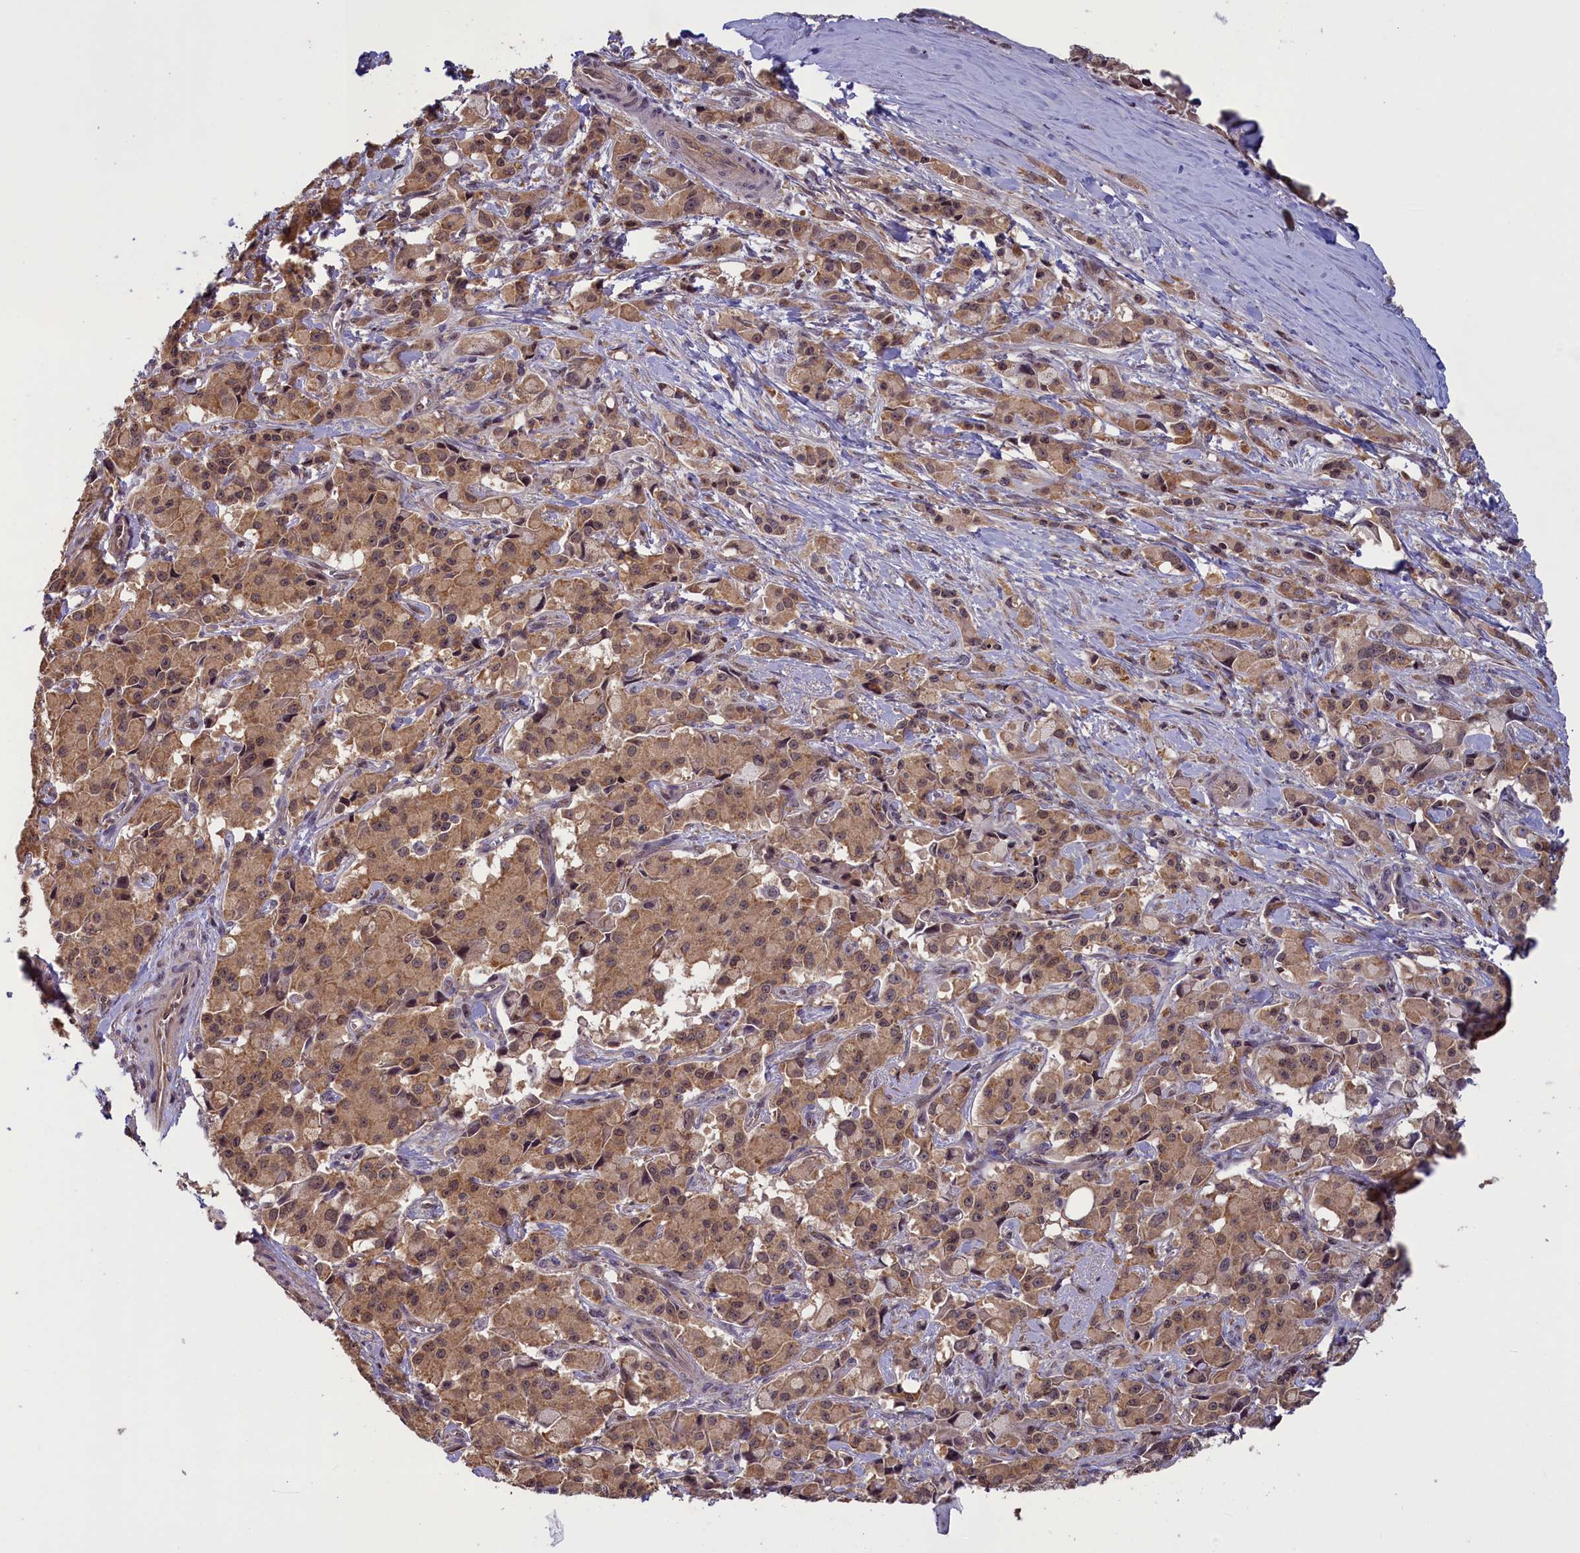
{"staining": {"intensity": "moderate", "quantity": ">75%", "location": "cytoplasmic/membranous"}, "tissue": "pancreatic cancer", "cell_type": "Tumor cells", "image_type": "cancer", "snomed": [{"axis": "morphology", "description": "Adenocarcinoma, NOS"}, {"axis": "topography", "description": "Pancreas"}], "caption": "Tumor cells display moderate cytoplasmic/membranous positivity in approximately >75% of cells in pancreatic adenocarcinoma.", "gene": "NUBP1", "patient": {"sex": "male", "age": 65}}